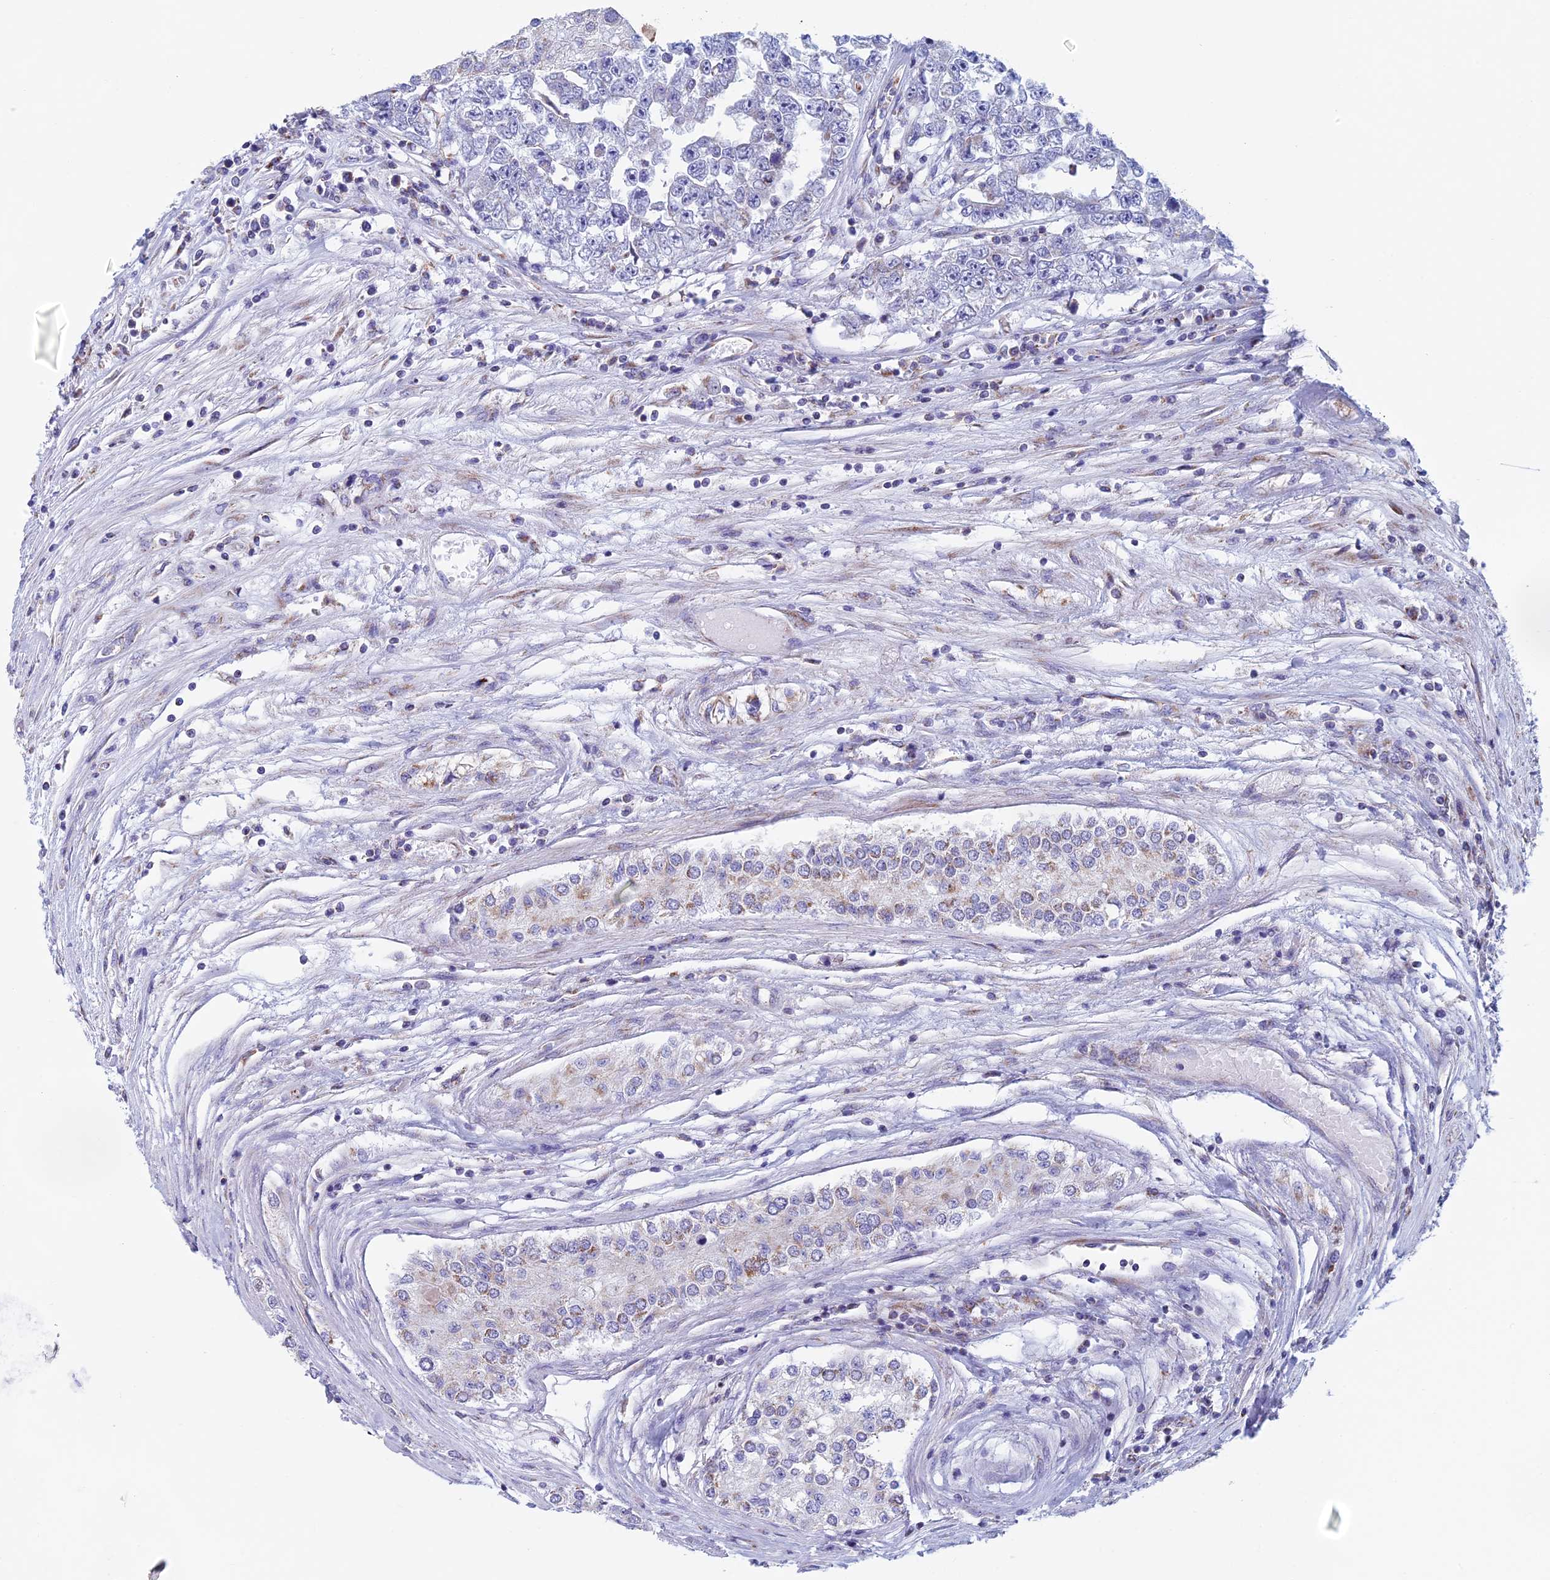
{"staining": {"intensity": "negative", "quantity": "none", "location": "none"}, "tissue": "testis cancer", "cell_type": "Tumor cells", "image_type": "cancer", "snomed": [{"axis": "morphology", "description": "Carcinoma, Embryonal, NOS"}, {"axis": "topography", "description": "Testis"}], "caption": "Tumor cells show no significant protein expression in testis embryonal carcinoma.", "gene": "NDUFB9", "patient": {"sex": "male", "age": 25}}